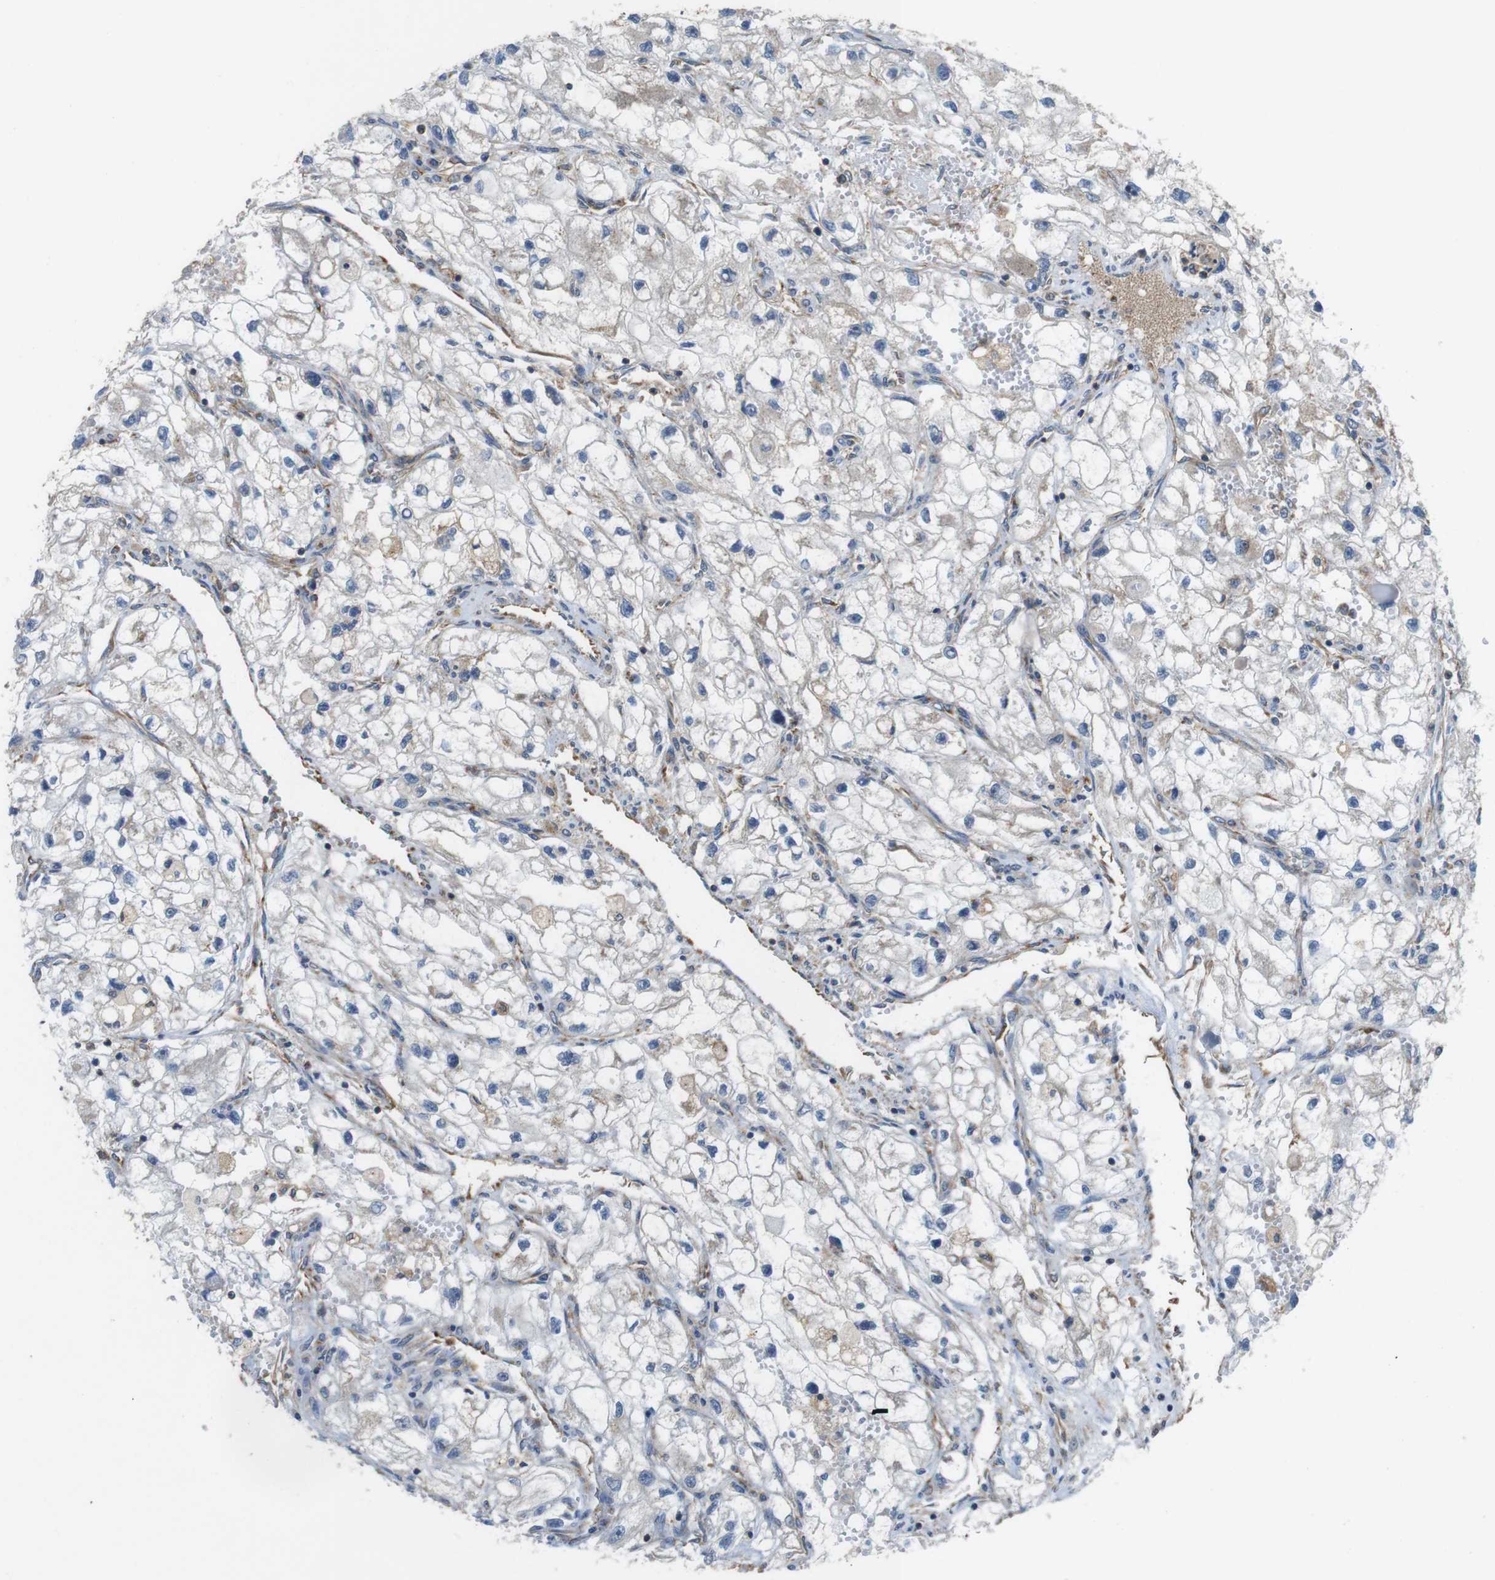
{"staining": {"intensity": "negative", "quantity": "none", "location": "none"}, "tissue": "renal cancer", "cell_type": "Tumor cells", "image_type": "cancer", "snomed": [{"axis": "morphology", "description": "Adenocarcinoma, NOS"}, {"axis": "topography", "description": "Kidney"}], "caption": "Protein analysis of adenocarcinoma (renal) displays no significant staining in tumor cells.", "gene": "DCTN1", "patient": {"sex": "female", "age": 70}}